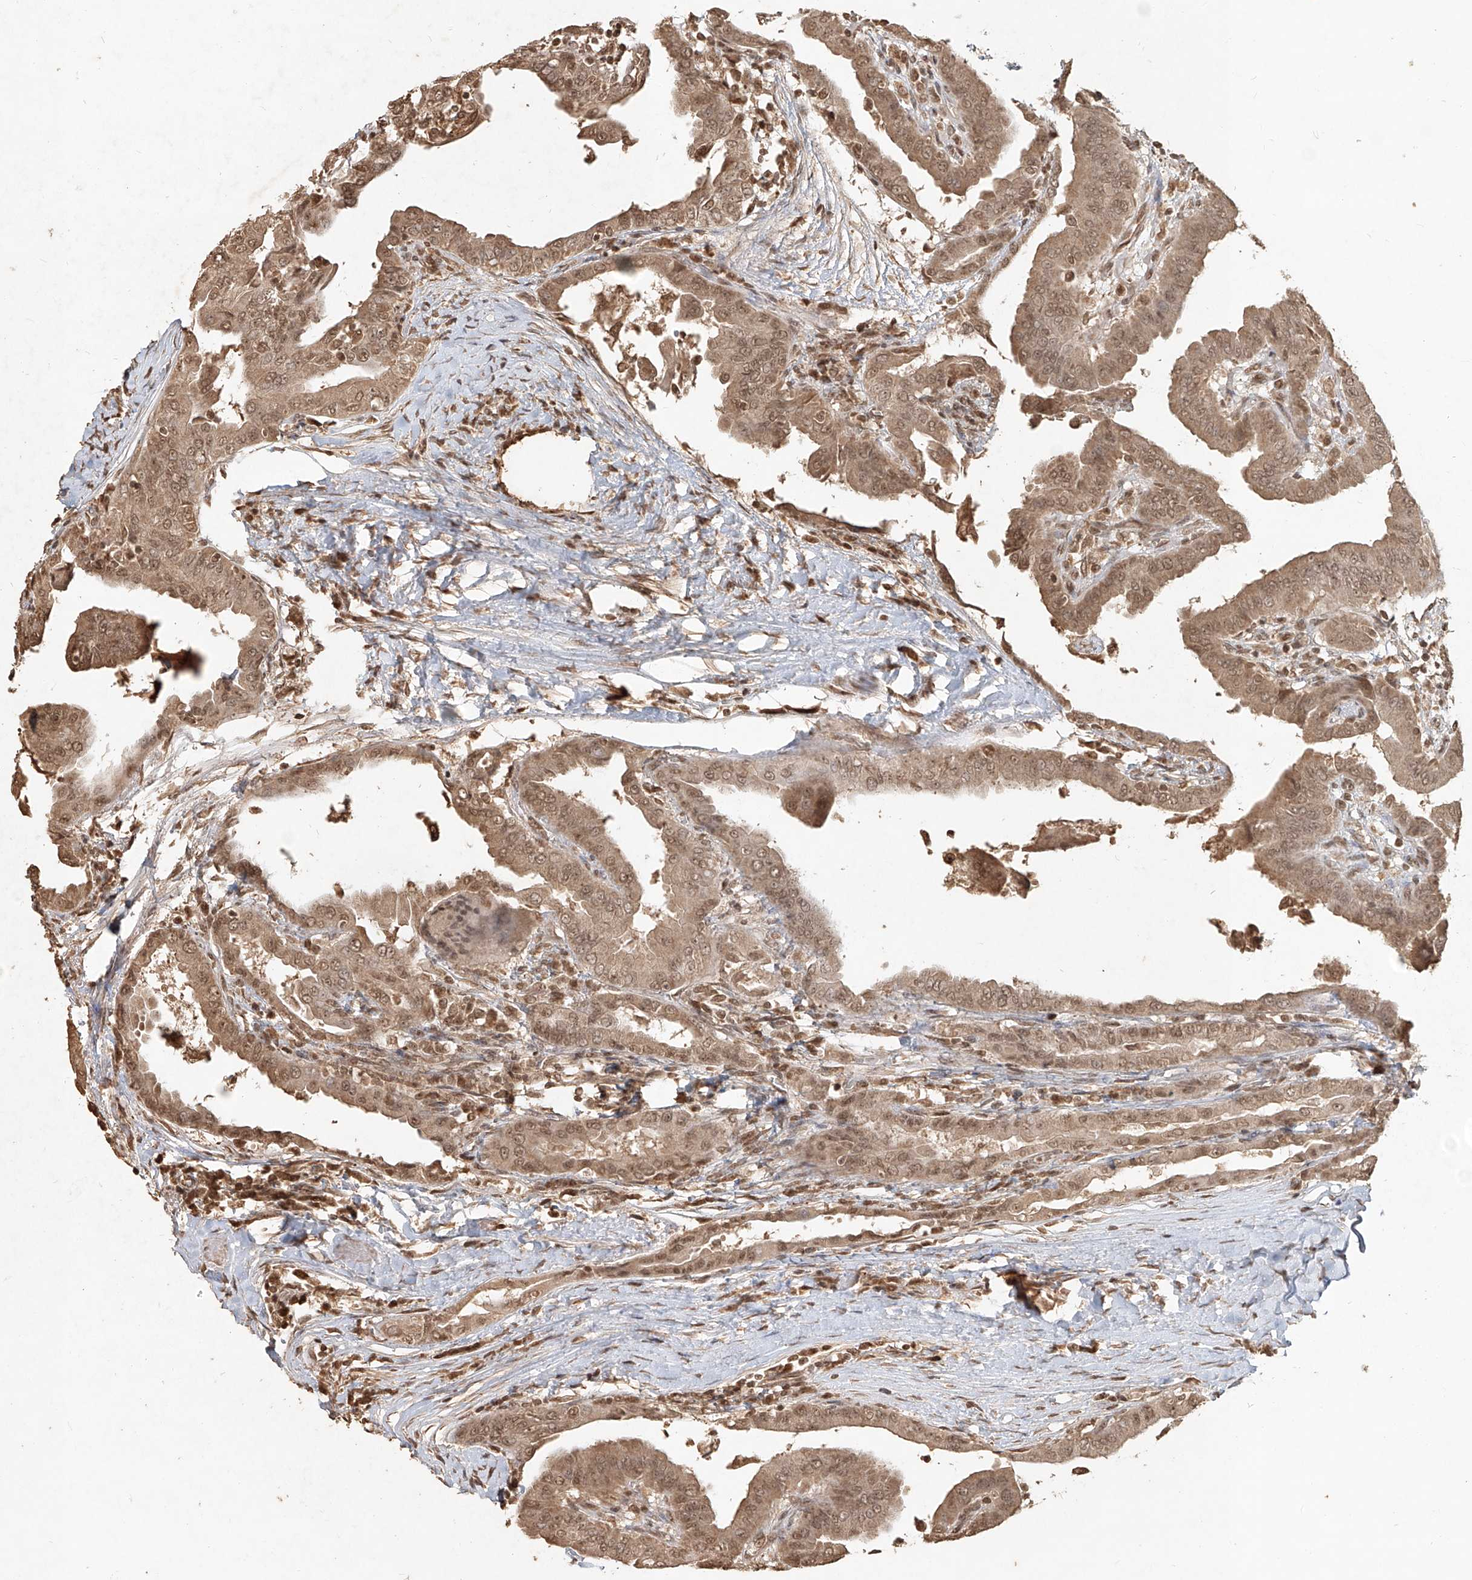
{"staining": {"intensity": "moderate", "quantity": ">75%", "location": "cytoplasmic/membranous,nuclear"}, "tissue": "thyroid cancer", "cell_type": "Tumor cells", "image_type": "cancer", "snomed": [{"axis": "morphology", "description": "Papillary adenocarcinoma, NOS"}, {"axis": "topography", "description": "Thyroid gland"}], "caption": "The histopathology image shows immunohistochemical staining of thyroid papillary adenocarcinoma. There is moderate cytoplasmic/membranous and nuclear positivity is identified in approximately >75% of tumor cells.", "gene": "UBE2K", "patient": {"sex": "male", "age": 33}}